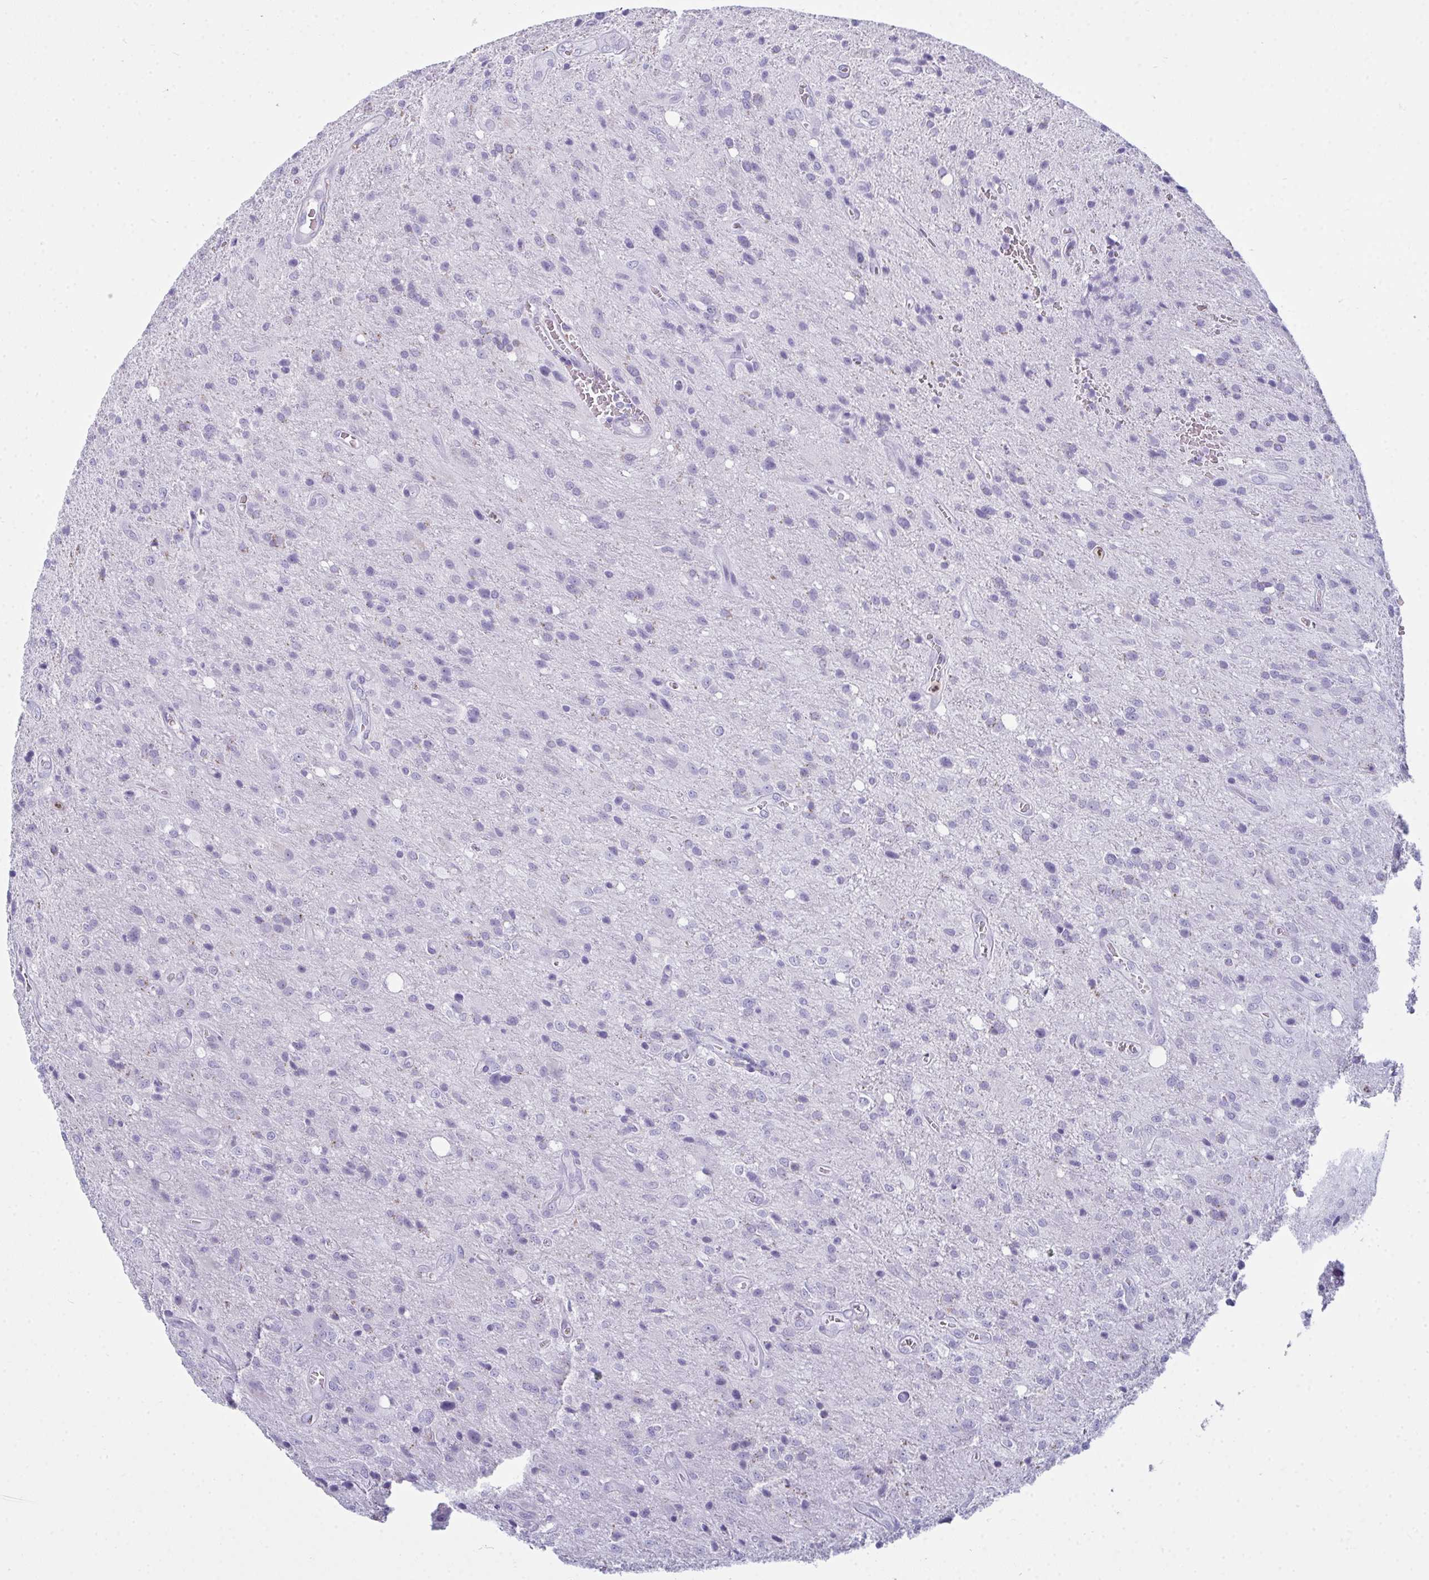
{"staining": {"intensity": "negative", "quantity": "none", "location": "none"}, "tissue": "glioma", "cell_type": "Tumor cells", "image_type": "cancer", "snomed": [{"axis": "morphology", "description": "Glioma, malignant, Low grade"}, {"axis": "topography", "description": "Brain"}], "caption": "A high-resolution histopathology image shows immunohistochemistry (IHC) staining of glioma, which displays no significant expression in tumor cells.", "gene": "SERPINB10", "patient": {"sex": "male", "age": 66}}